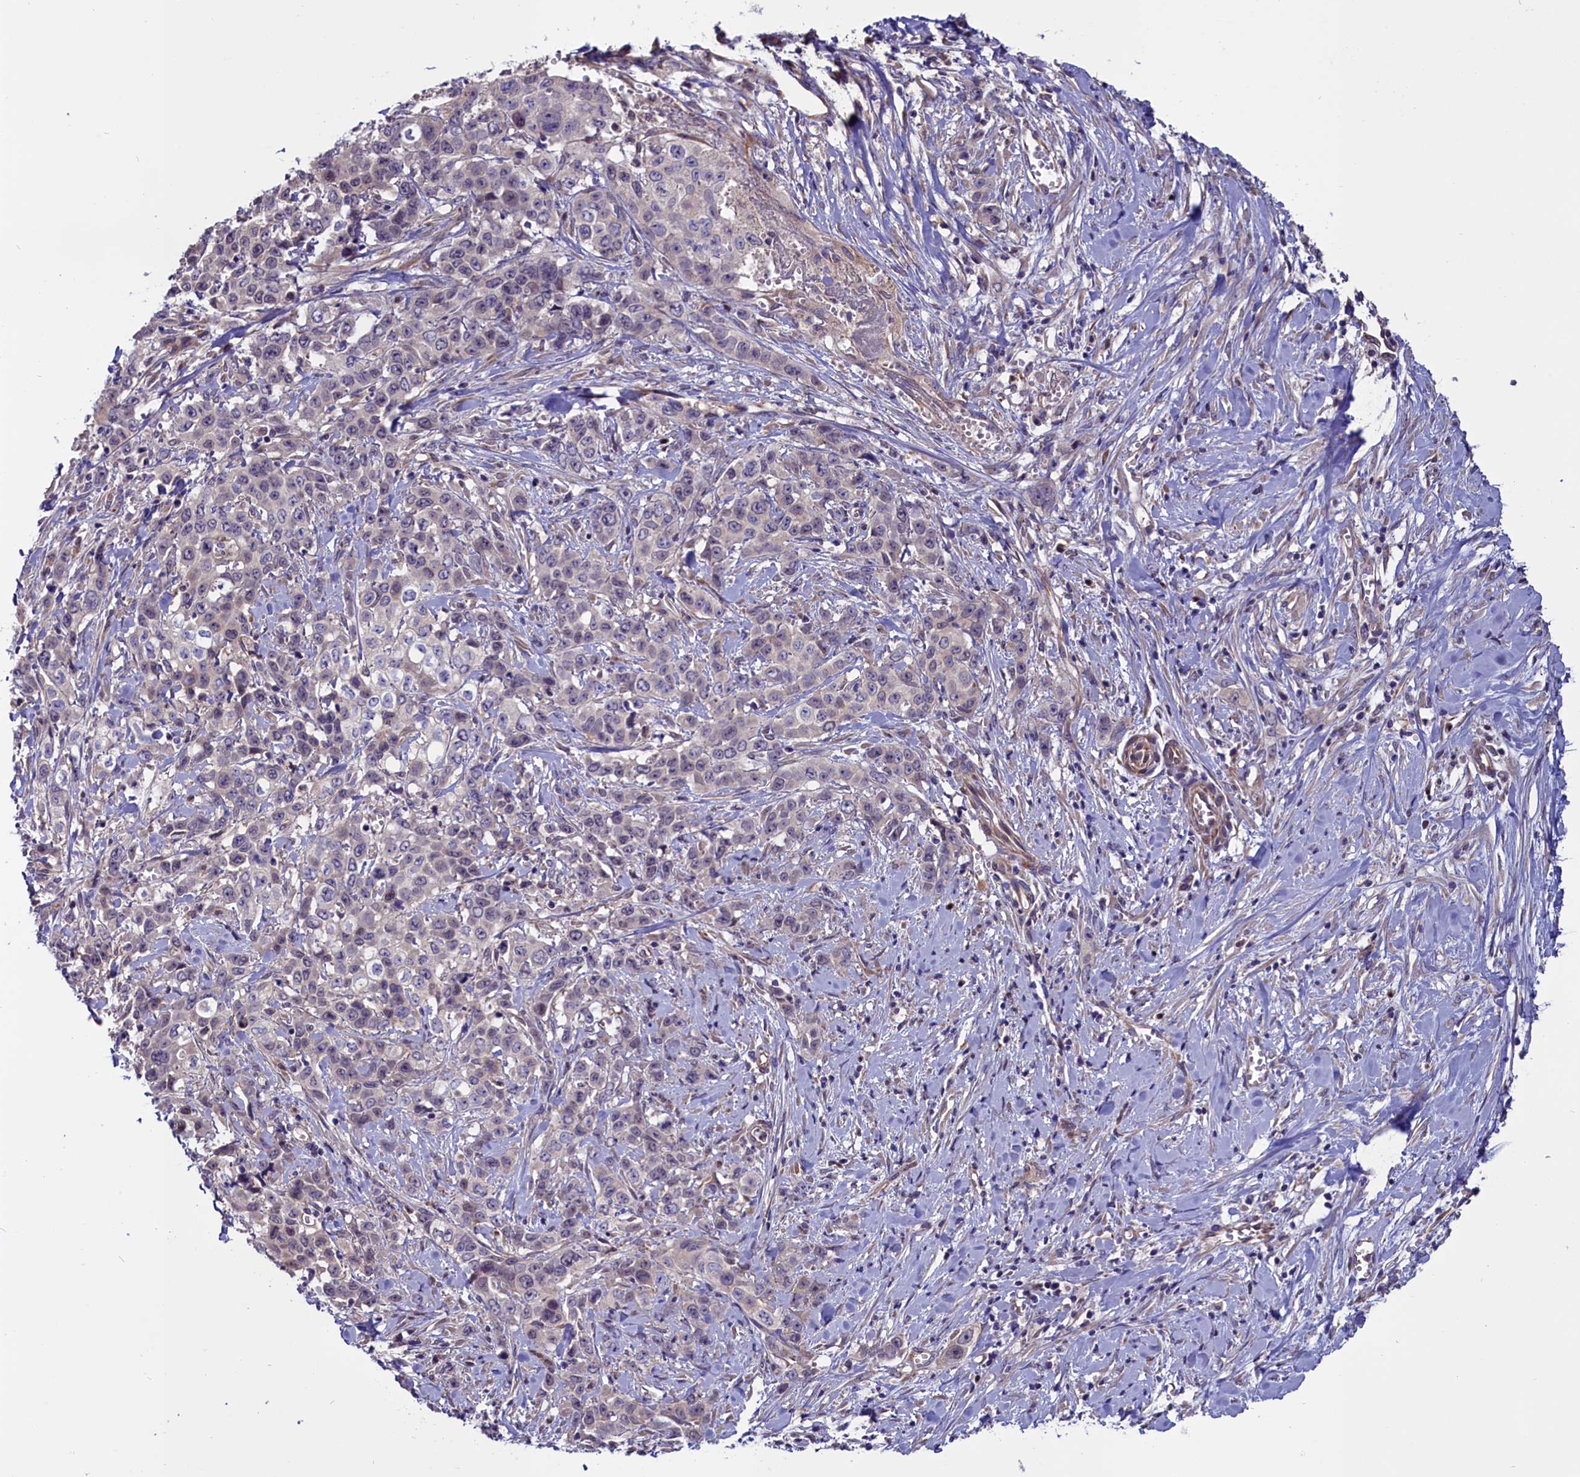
{"staining": {"intensity": "negative", "quantity": "none", "location": "none"}, "tissue": "stomach cancer", "cell_type": "Tumor cells", "image_type": "cancer", "snomed": [{"axis": "morphology", "description": "Adenocarcinoma, NOS"}, {"axis": "topography", "description": "Stomach, upper"}], "caption": "Immunohistochemistry photomicrograph of neoplastic tissue: human stomach cancer (adenocarcinoma) stained with DAB (3,3'-diaminobenzidine) exhibits no significant protein staining in tumor cells. Brightfield microscopy of IHC stained with DAB (brown) and hematoxylin (blue), captured at high magnification.", "gene": "PDILT", "patient": {"sex": "male", "age": 62}}